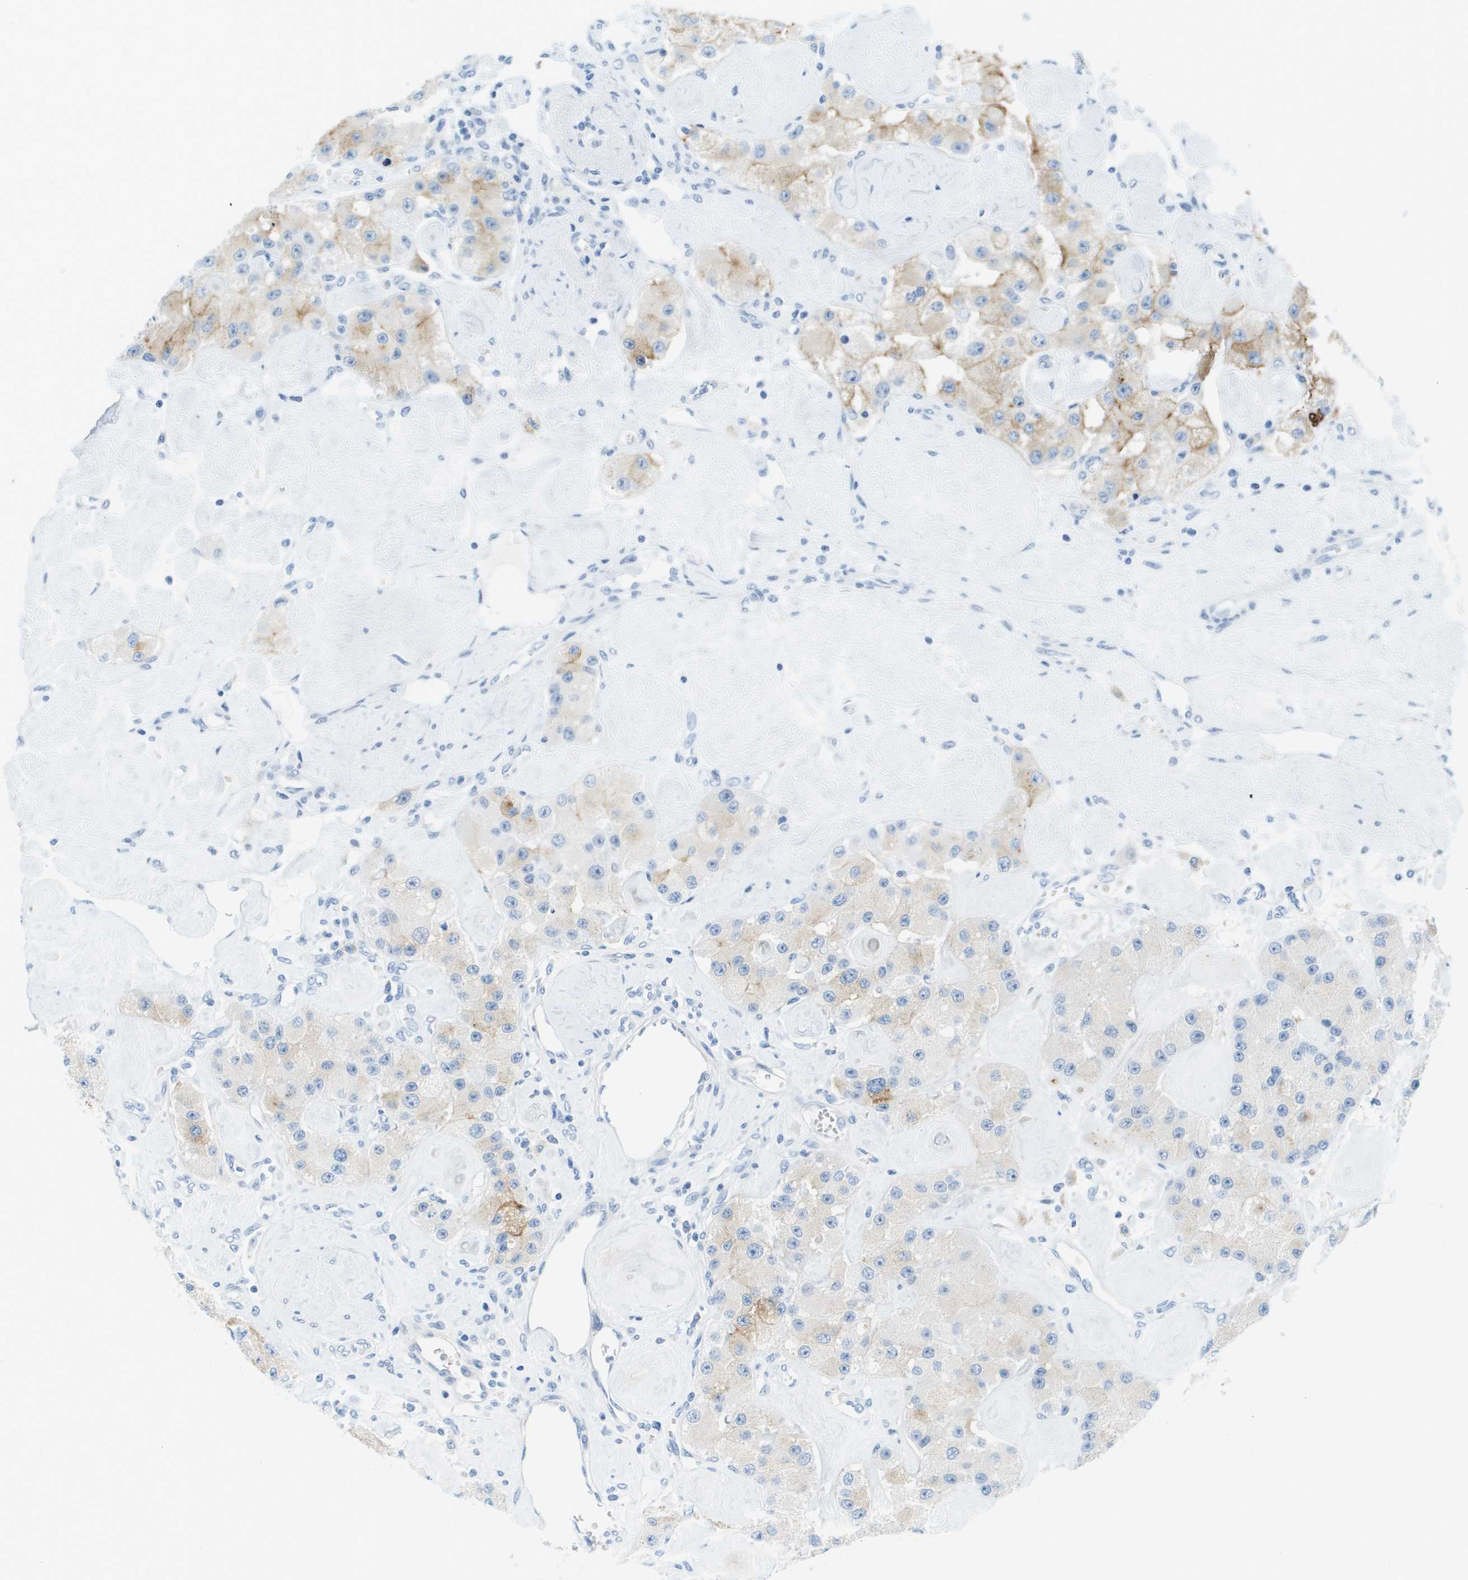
{"staining": {"intensity": "moderate", "quantity": "<25%", "location": "cytoplasmic/membranous"}, "tissue": "carcinoid", "cell_type": "Tumor cells", "image_type": "cancer", "snomed": [{"axis": "morphology", "description": "Carcinoid, malignant, NOS"}, {"axis": "topography", "description": "Pancreas"}], "caption": "Brown immunohistochemical staining in carcinoid (malignant) displays moderate cytoplasmic/membranous staining in about <25% of tumor cells.", "gene": "CDHR2", "patient": {"sex": "male", "age": 41}}